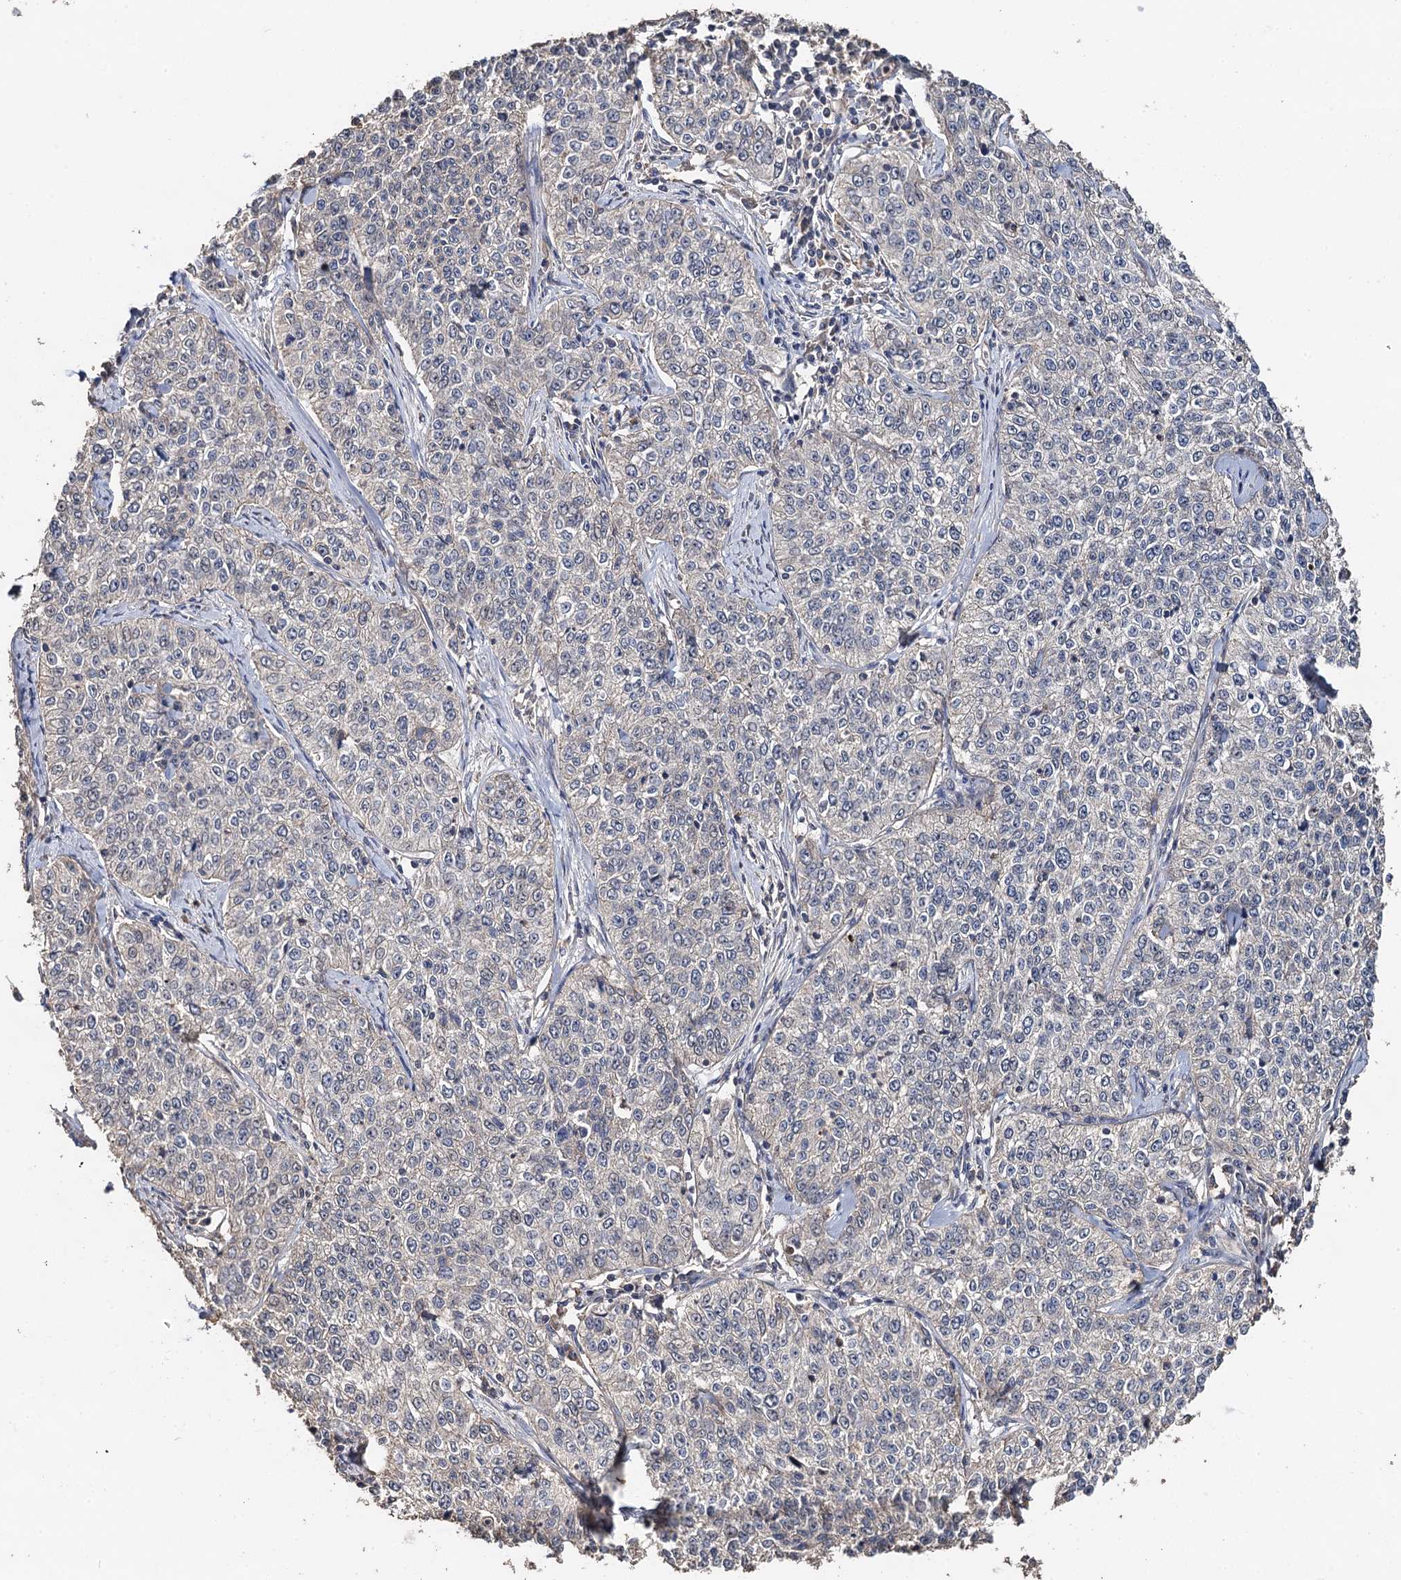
{"staining": {"intensity": "negative", "quantity": "none", "location": "none"}, "tissue": "cervical cancer", "cell_type": "Tumor cells", "image_type": "cancer", "snomed": [{"axis": "morphology", "description": "Squamous cell carcinoma, NOS"}, {"axis": "topography", "description": "Cervix"}], "caption": "DAB (3,3'-diaminobenzidine) immunohistochemical staining of human cervical cancer shows no significant positivity in tumor cells.", "gene": "PPTC7", "patient": {"sex": "female", "age": 35}}